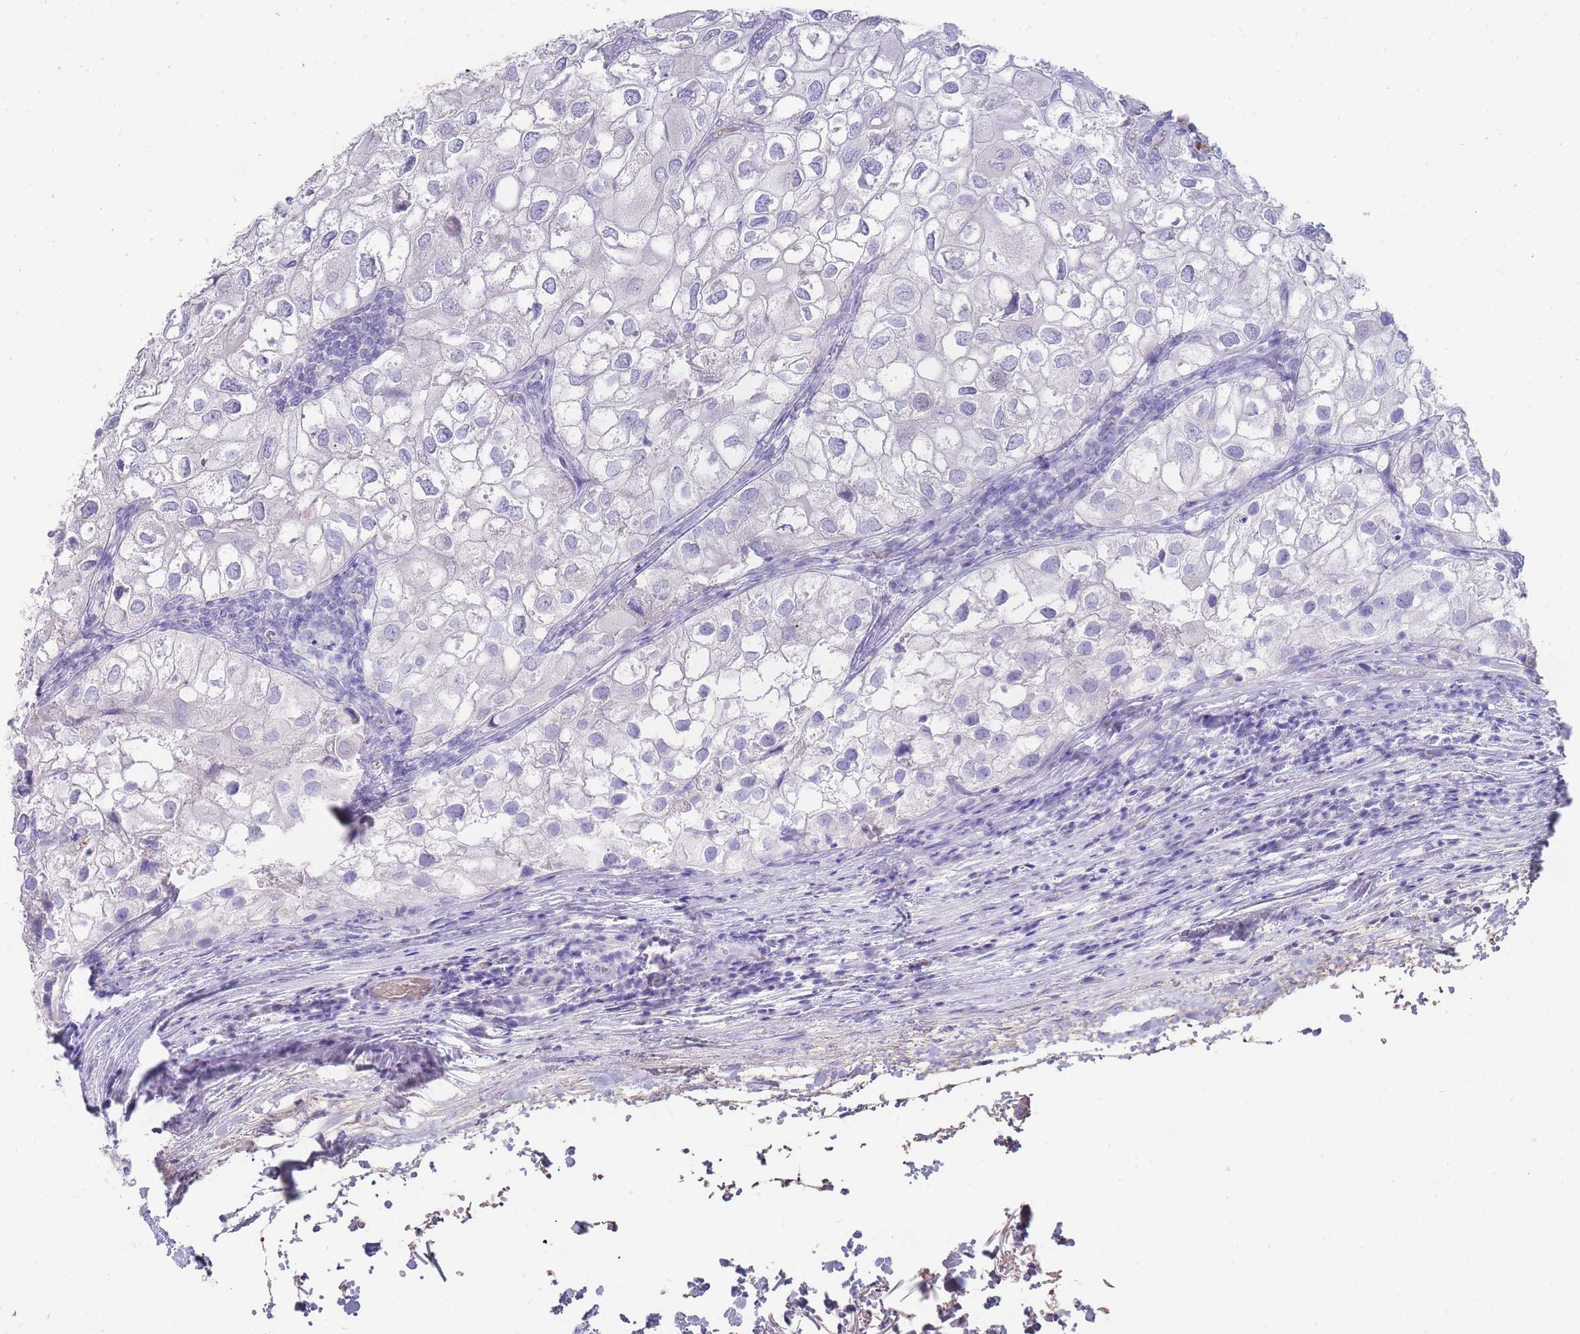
{"staining": {"intensity": "negative", "quantity": "none", "location": "none"}, "tissue": "urothelial cancer", "cell_type": "Tumor cells", "image_type": "cancer", "snomed": [{"axis": "morphology", "description": "Urothelial carcinoma, High grade"}, {"axis": "topography", "description": "Urinary bladder"}], "caption": "DAB immunohistochemical staining of human high-grade urothelial carcinoma shows no significant expression in tumor cells.", "gene": "HBG2", "patient": {"sex": "male", "age": 64}}